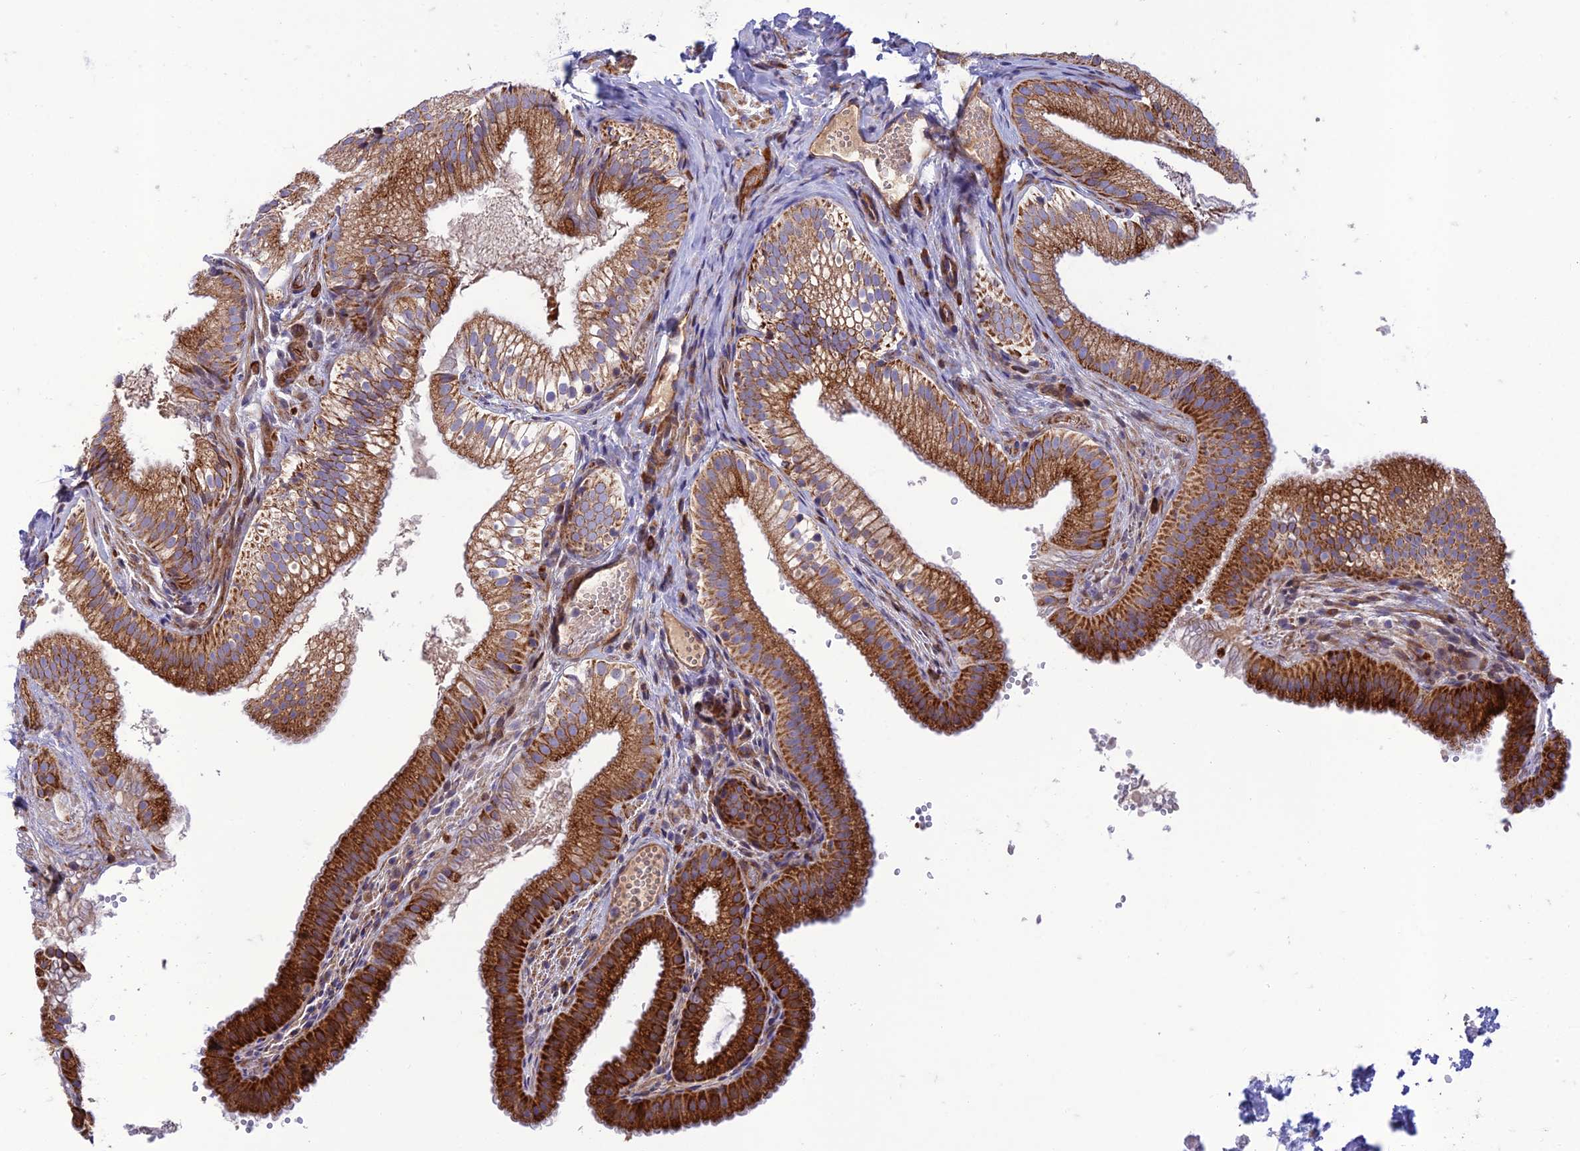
{"staining": {"intensity": "strong", "quantity": ">75%", "location": "cytoplasmic/membranous"}, "tissue": "gallbladder", "cell_type": "Glandular cells", "image_type": "normal", "snomed": [{"axis": "morphology", "description": "Normal tissue, NOS"}, {"axis": "topography", "description": "Gallbladder"}], "caption": "Immunohistochemical staining of normal gallbladder shows strong cytoplasmic/membranous protein positivity in about >75% of glandular cells. (DAB IHC, brown staining for protein, blue staining for nuclei).", "gene": "SEL1L3", "patient": {"sex": "female", "age": 30}}